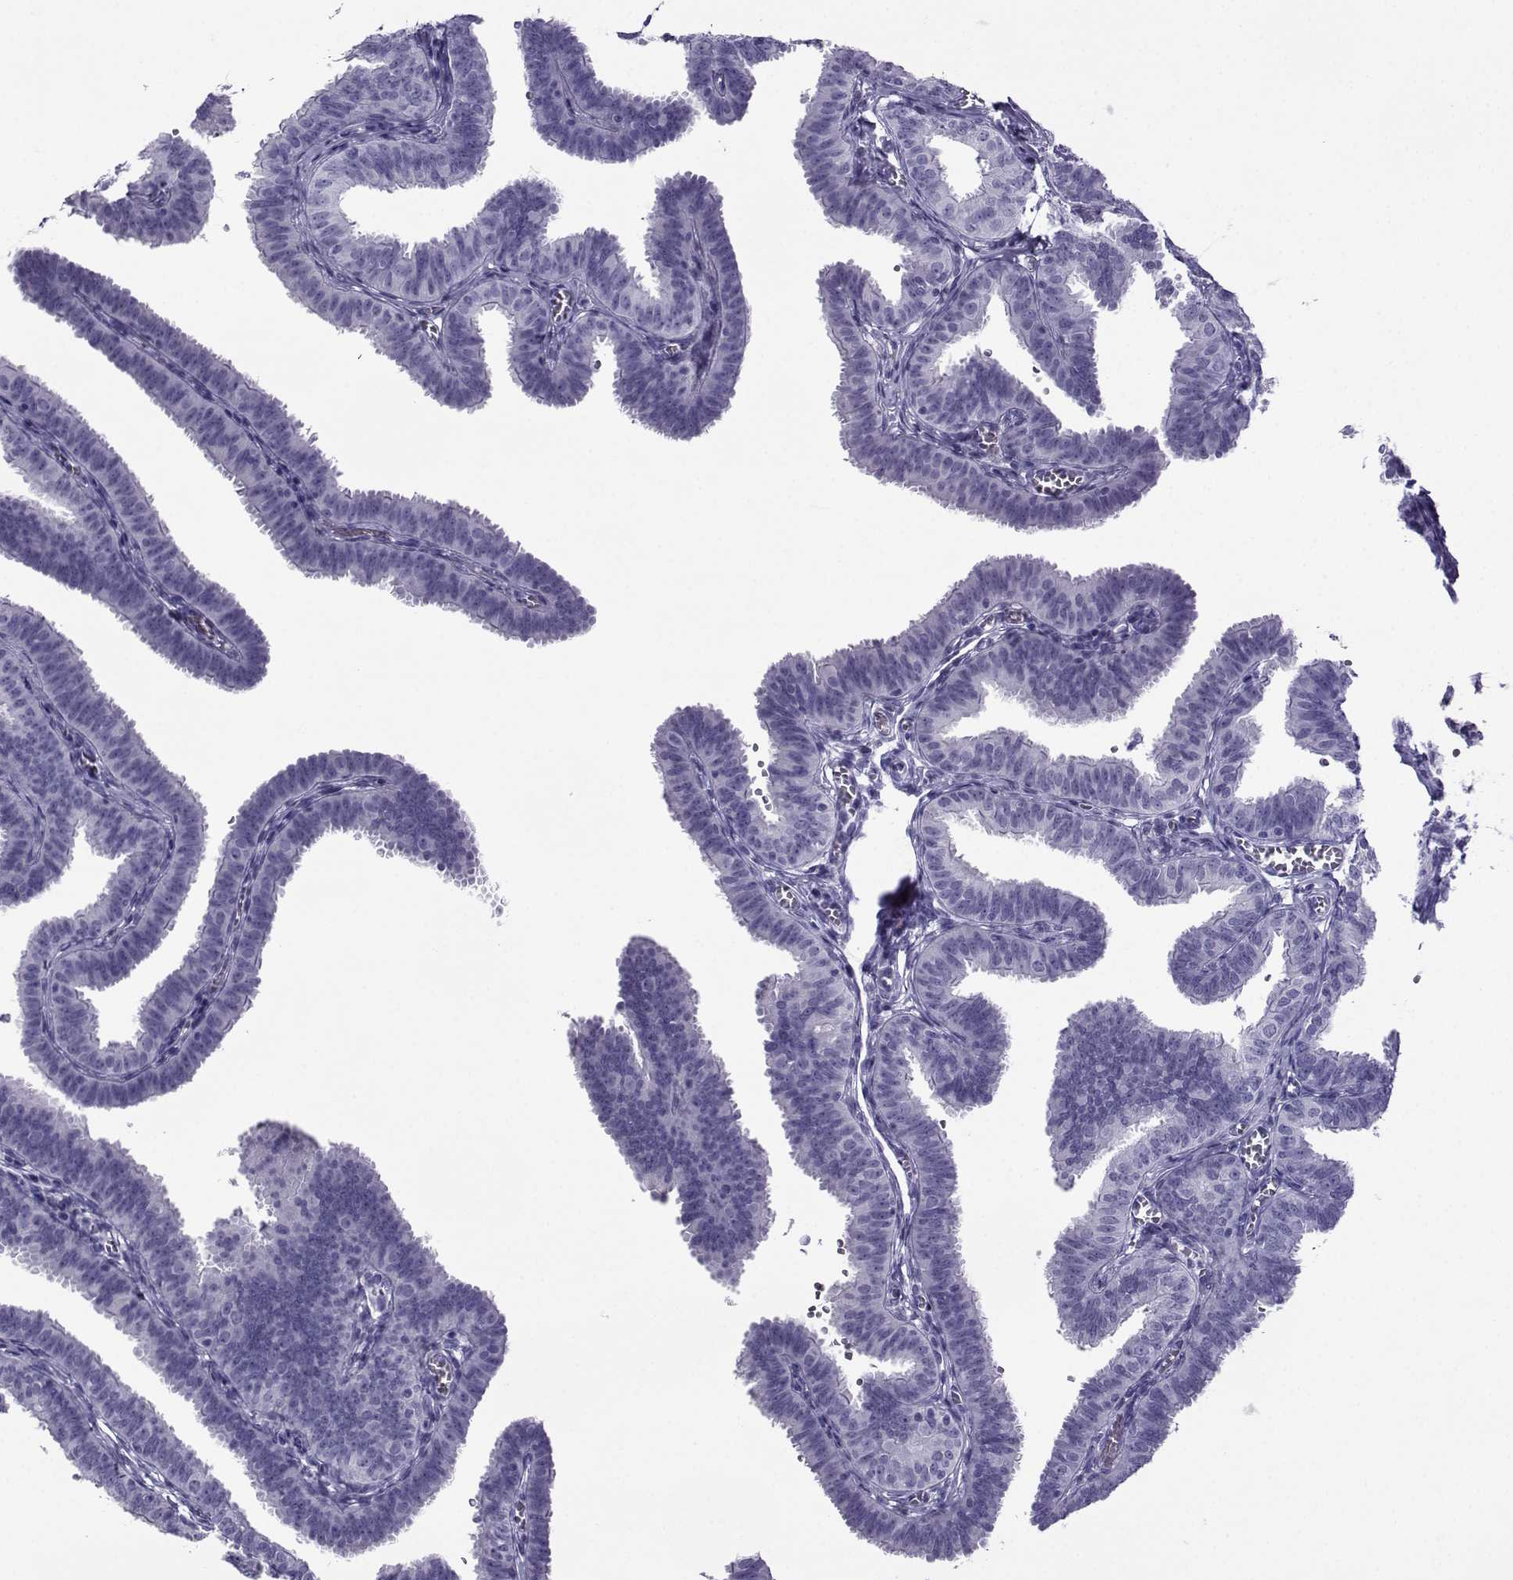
{"staining": {"intensity": "negative", "quantity": "none", "location": "none"}, "tissue": "fallopian tube", "cell_type": "Glandular cells", "image_type": "normal", "snomed": [{"axis": "morphology", "description": "Normal tissue, NOS"}, {"axis": "topography", "description": "Fallopian tube"}], "caption": "Micrograph shows no protein staining in glandular cells of benign fallopian tube.", "gene": "CRYBB1", "patient": {"sex": "female", "age": 25}}